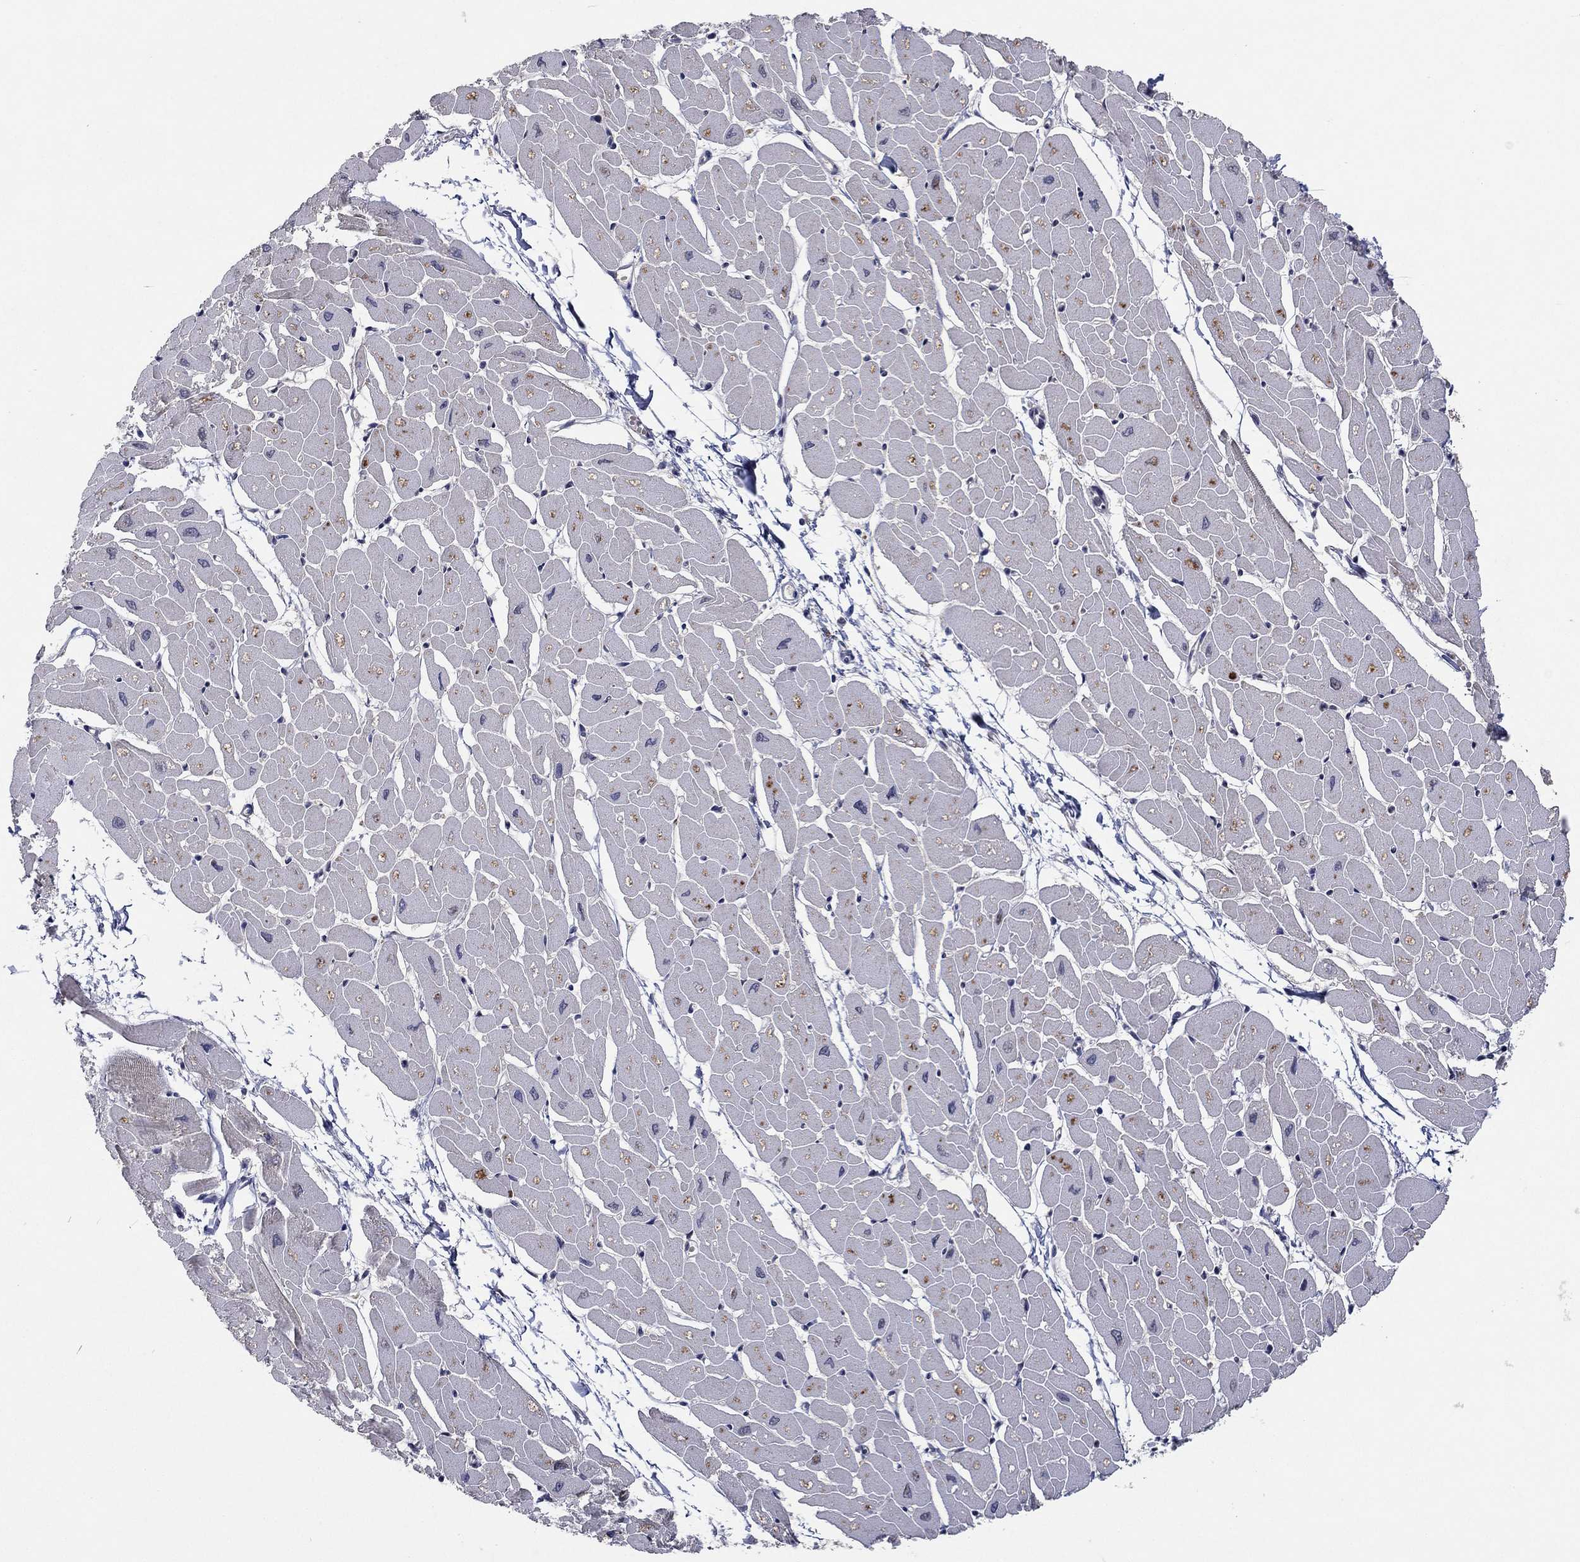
{"staining": {"intensity": "negative", "quantity": "none", "location": "none"}, "tissue": "heart muscle", "cell_type": "Cardiomyocytes", "image_type": "normal", "snomed": [{"axis": "morphology", "description": "Normal tissue, NOS"}, {"axis": "topography", "description": "Heart"}], "caption": "High magnification brightfield microscopy of normal heart muscle stained with DAB (3,3'-diaminobenzidine) (brown) and counterstained with hematoxylin (blue): cardiomyocytes show no significant expression. (Immunohistochemistry (ihc), brightfield microscopy, high magnification).", "gene": "IL4", "patient": {"sex": "male", "age": 57}}